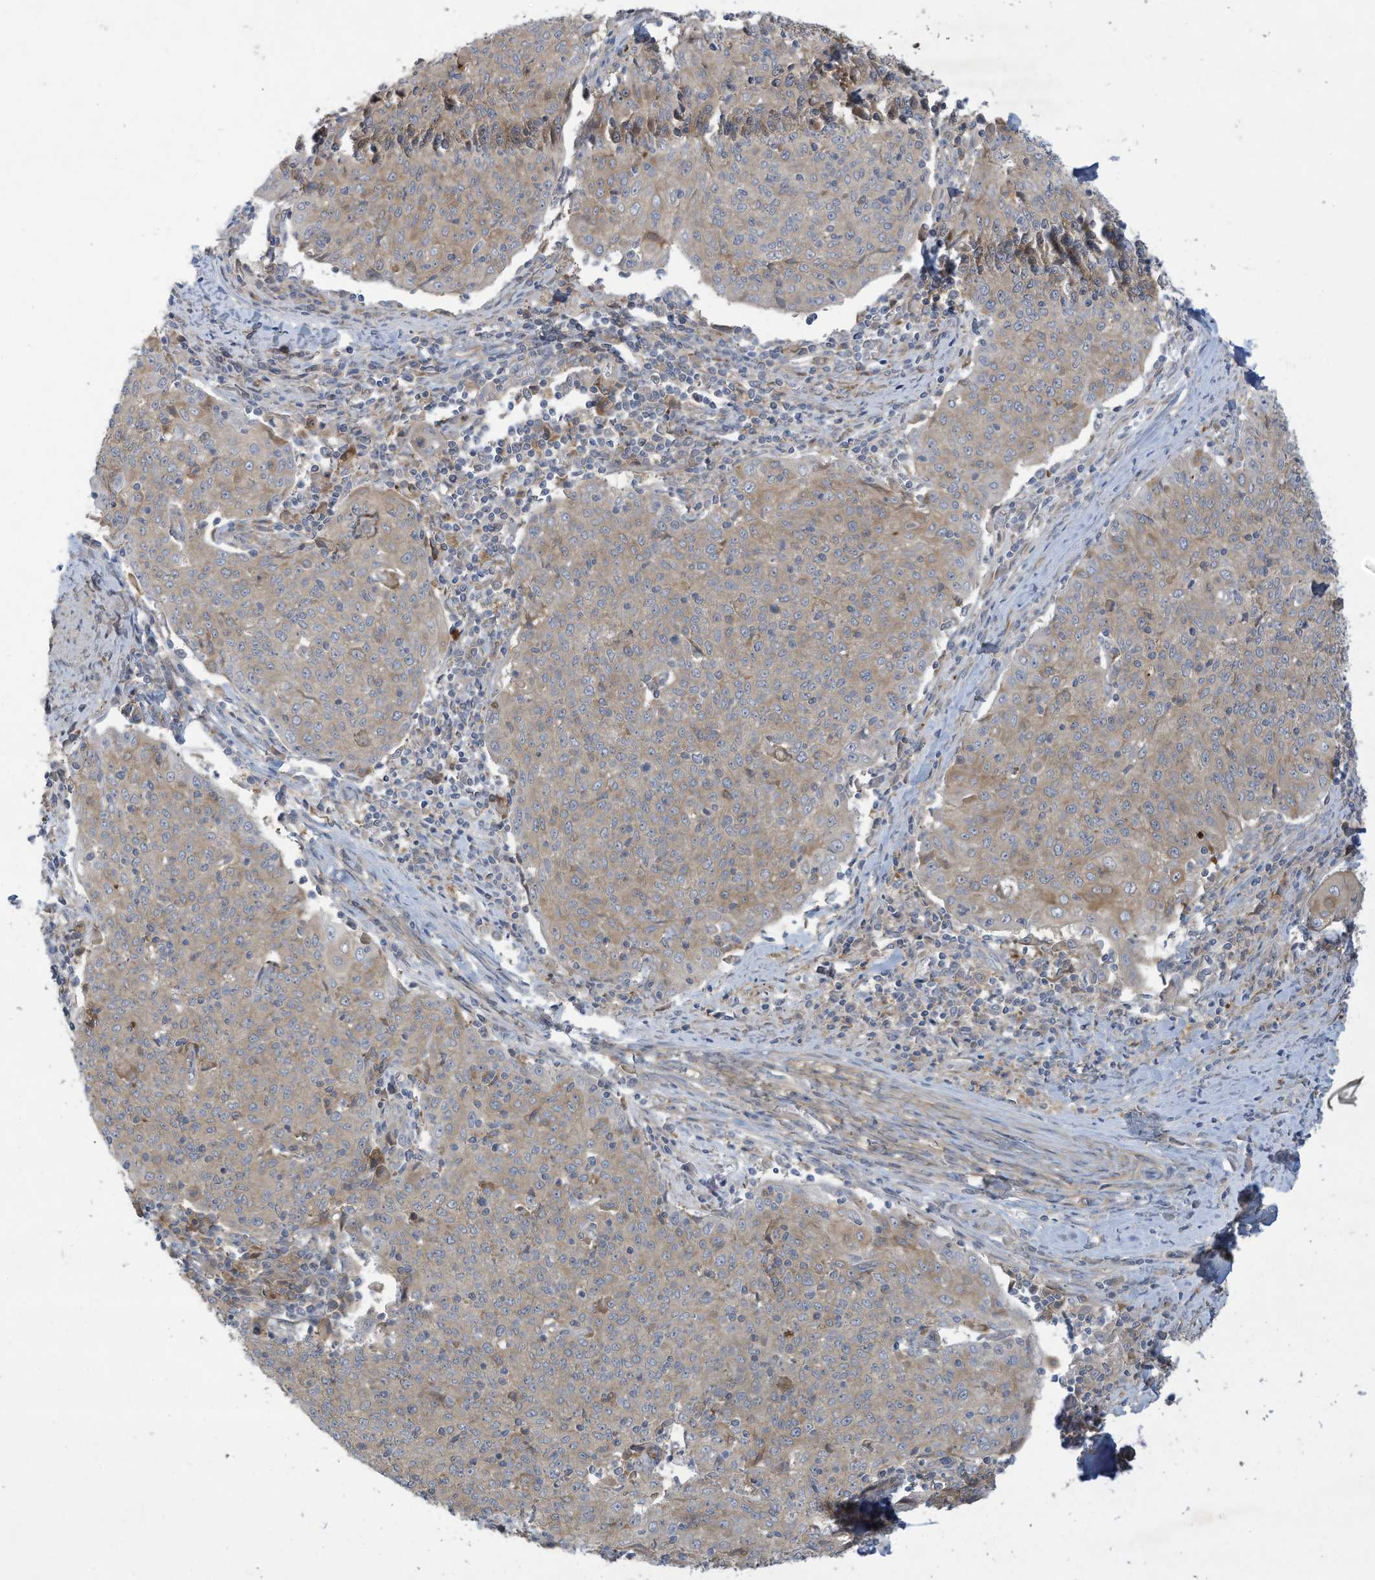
{"staining": {"intensity": "weak", "quantity": ">75%", "location": "cytoplasmic/membranous"}, "tissue": "cervical cancer", "cell_type": "Tumor cells", "image_type": "cancer", "snomed": [{"axis": "morphology", "description": "Squamous cell carcinoma, NOS"}, {"axis": "topography", "description": "Cervix"}], "caption": "Cervical cancer (squamous cell carcinoma) stained for a protein exhibits weak cytoplasmic/membranous positivity in tumor cells.", "gene": "ADI1", "patient": {"sex": "female", "age": 48}}